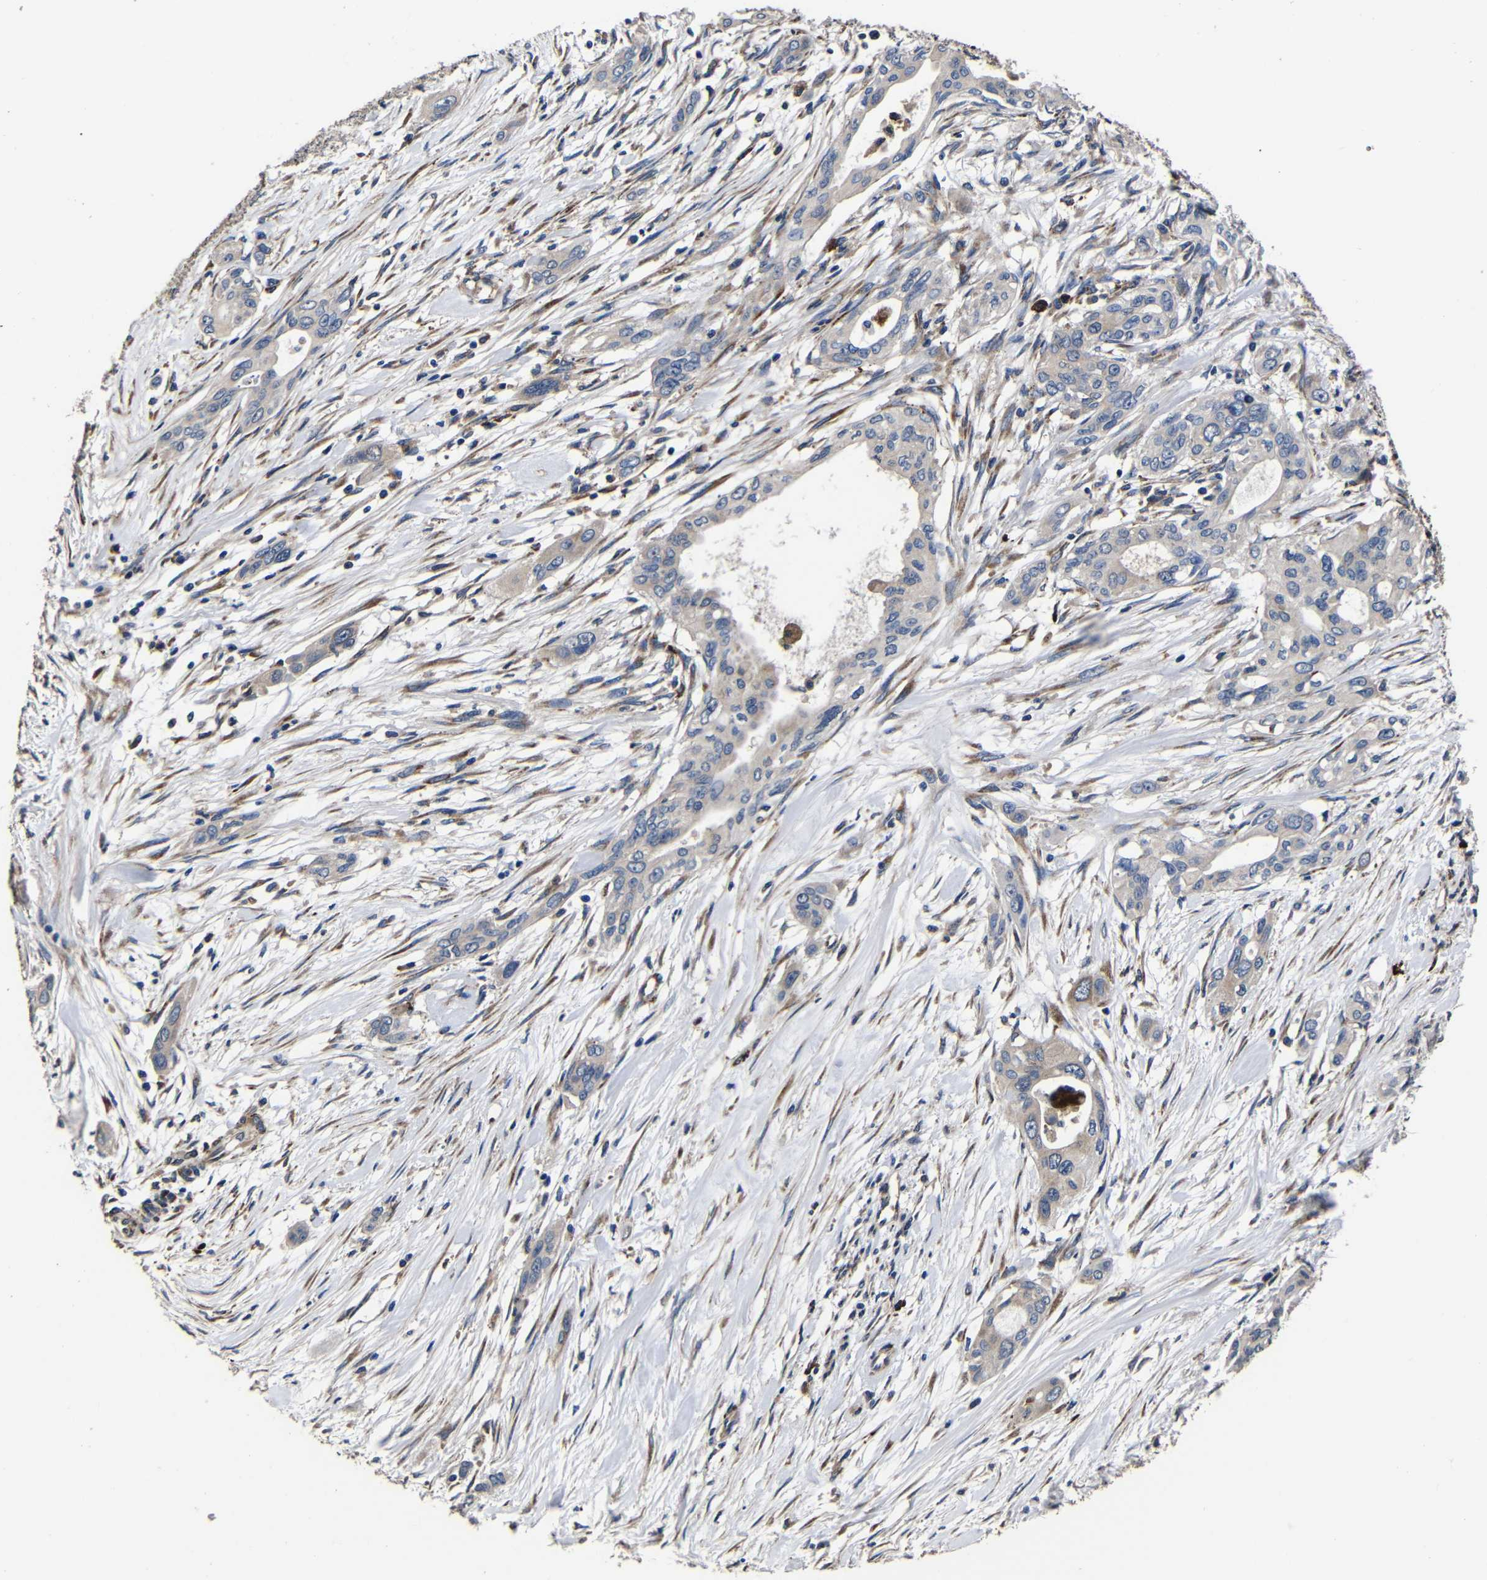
{"staining": {"intensity": "weak", "quantity": "25%-75%", "location": "cytoplasmic/membranous"}, "tissue": "pancreatic cancer", "cell_type": "Tumor cells", "image_type": "cancer", "snomed": [{"axis": "morphology", "description": "Adenocarcinoma, NOS"}, {"axis": "topography", "description": "Pancreas"}], "caption": "Tumor cells reveal low levels of weak cytoplasmic/membranous positivity in approximately 25%-75% of cells in pancreatic adenocarcinoma.", "gene": "SCN9A", "patient": {"sex": "female", "age": 60}}